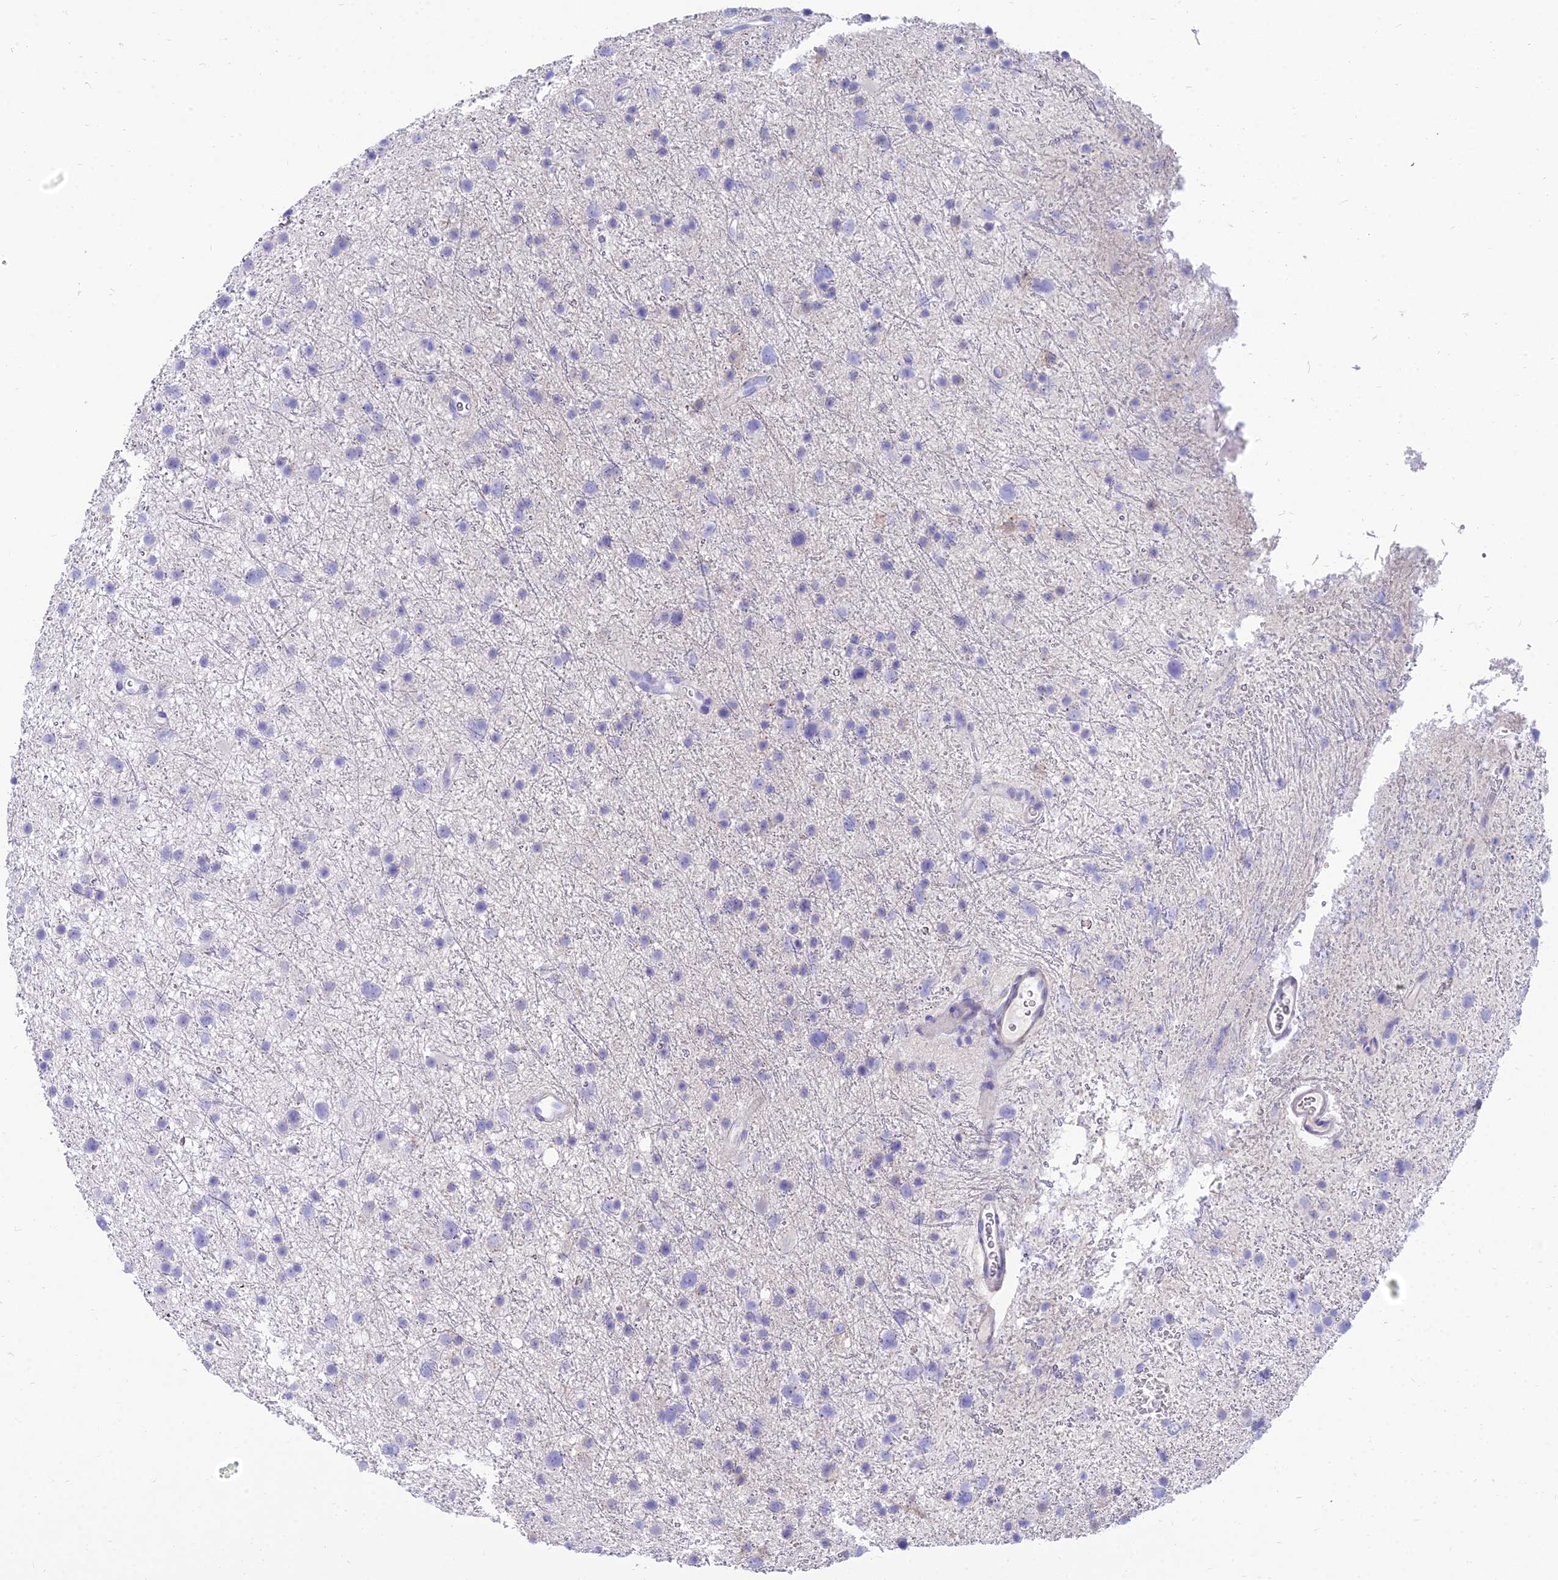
{"staining": {"intensity": "negative", "quantity": "none", "location": "none"}, "tissue": "glioma", "cell_type": "Tumor cells", "image_type": "cancer", "snomed": [{"axis": "morphology", "description": "Glioma, malignant, Low grade"}, {"axis": "topography", "description": "Cerebral cortex"}], "caption": "Tumor cells show no significant protein expression in malignant low-grade glioma.", "gene": "TAC3", "patient": {"sex": "female", "age": 39}}